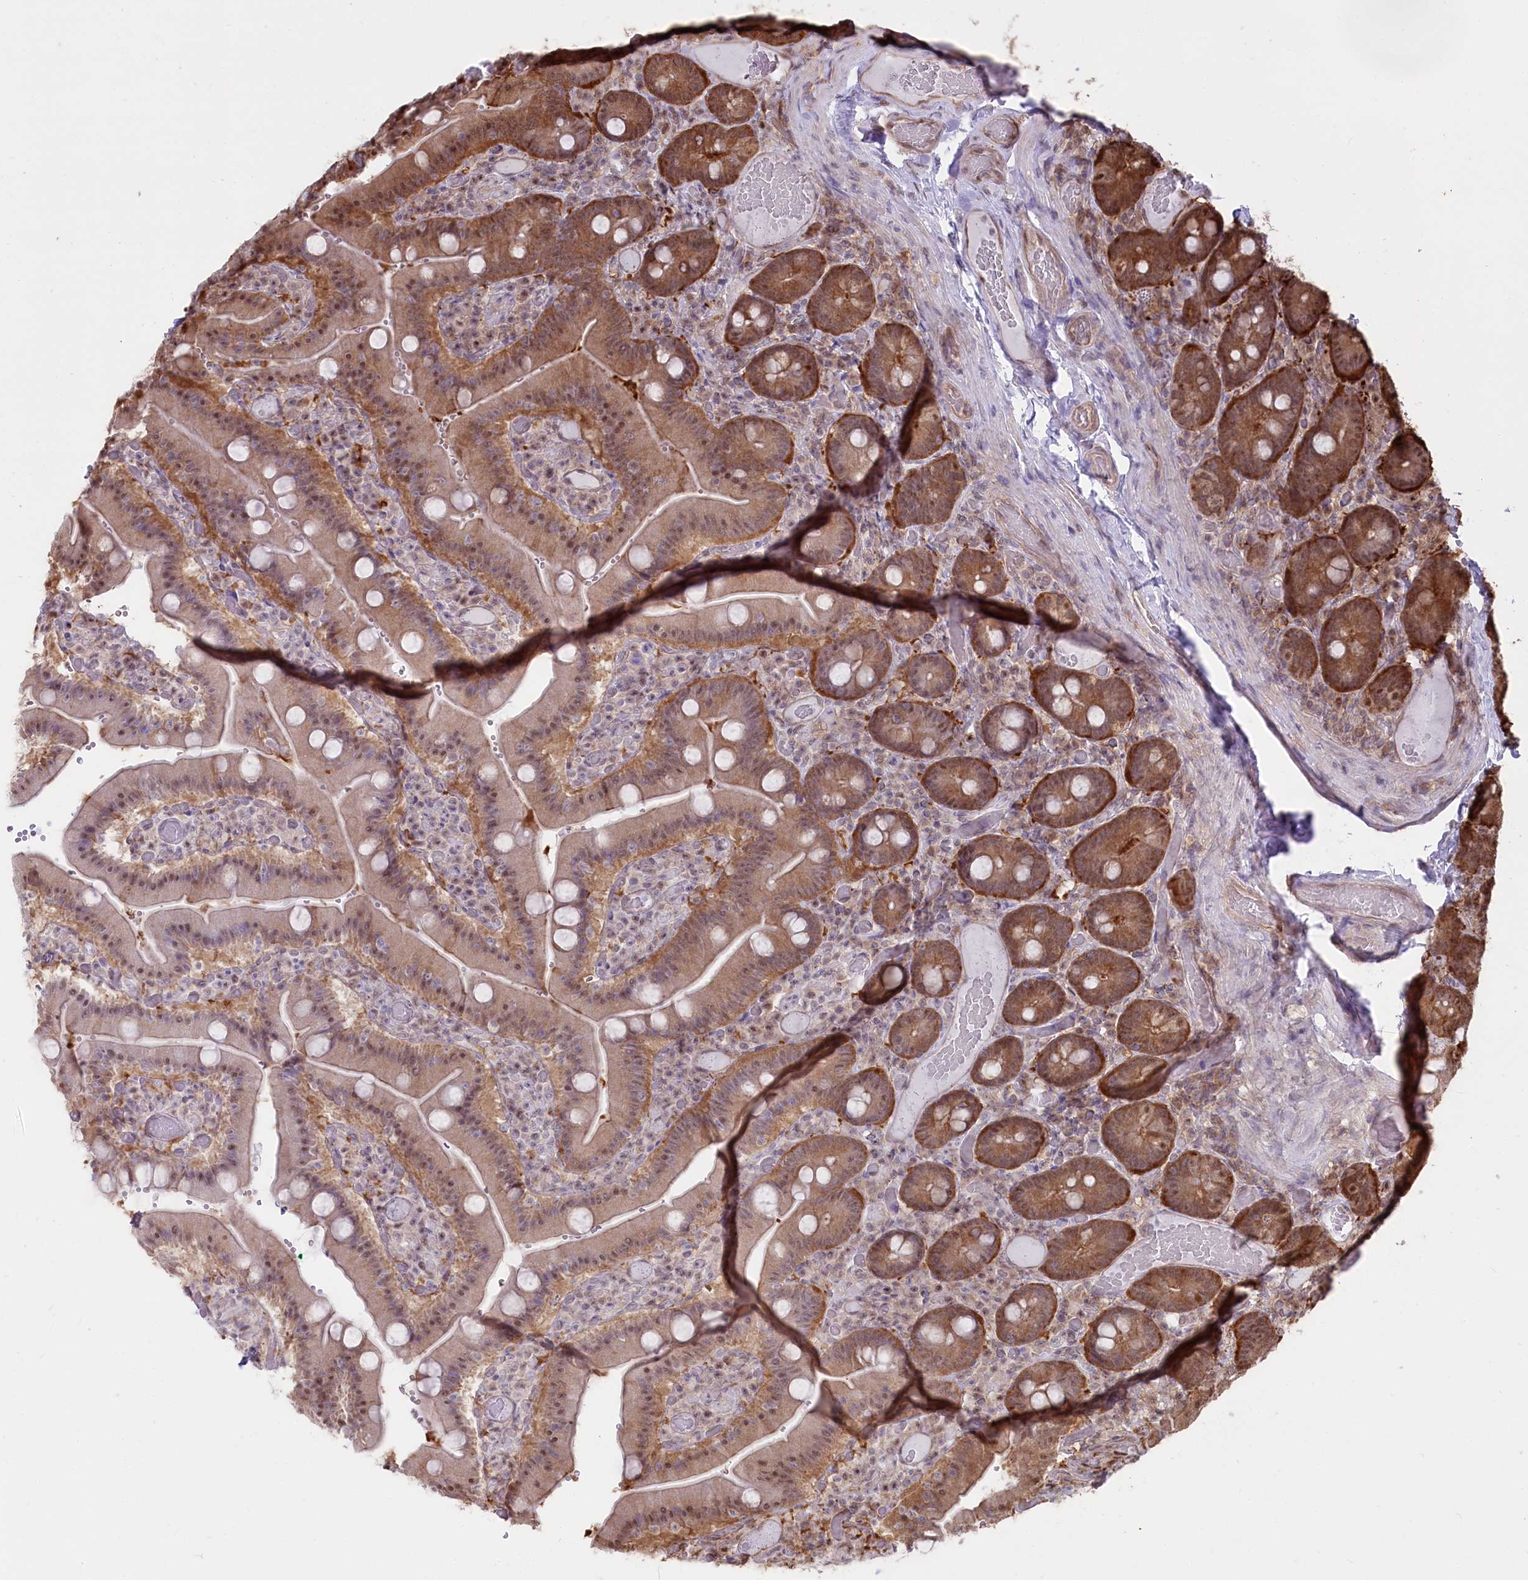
{"staining": {"intensity": "moderate", "quantity": ">75%", "location": "cytoplasmic/membranous,nuclear"}, "tissue": "duodenum", "cell_type": "Glandular cells", "image_type": "normal", "snomed": [{"axis": "morphology", "description": "Normal tissue, NOS"}, {"axis": "topography", "description": "Duodenum"}], "caption": "IHC of unremarkable human duodenum demonstrates medium levels of moderate cytoplasmic/membranous,nuclear staining in about >75% of glandular cells.", "gene": "PSMA1", "patient": {"sex": "female", "age": 62}}